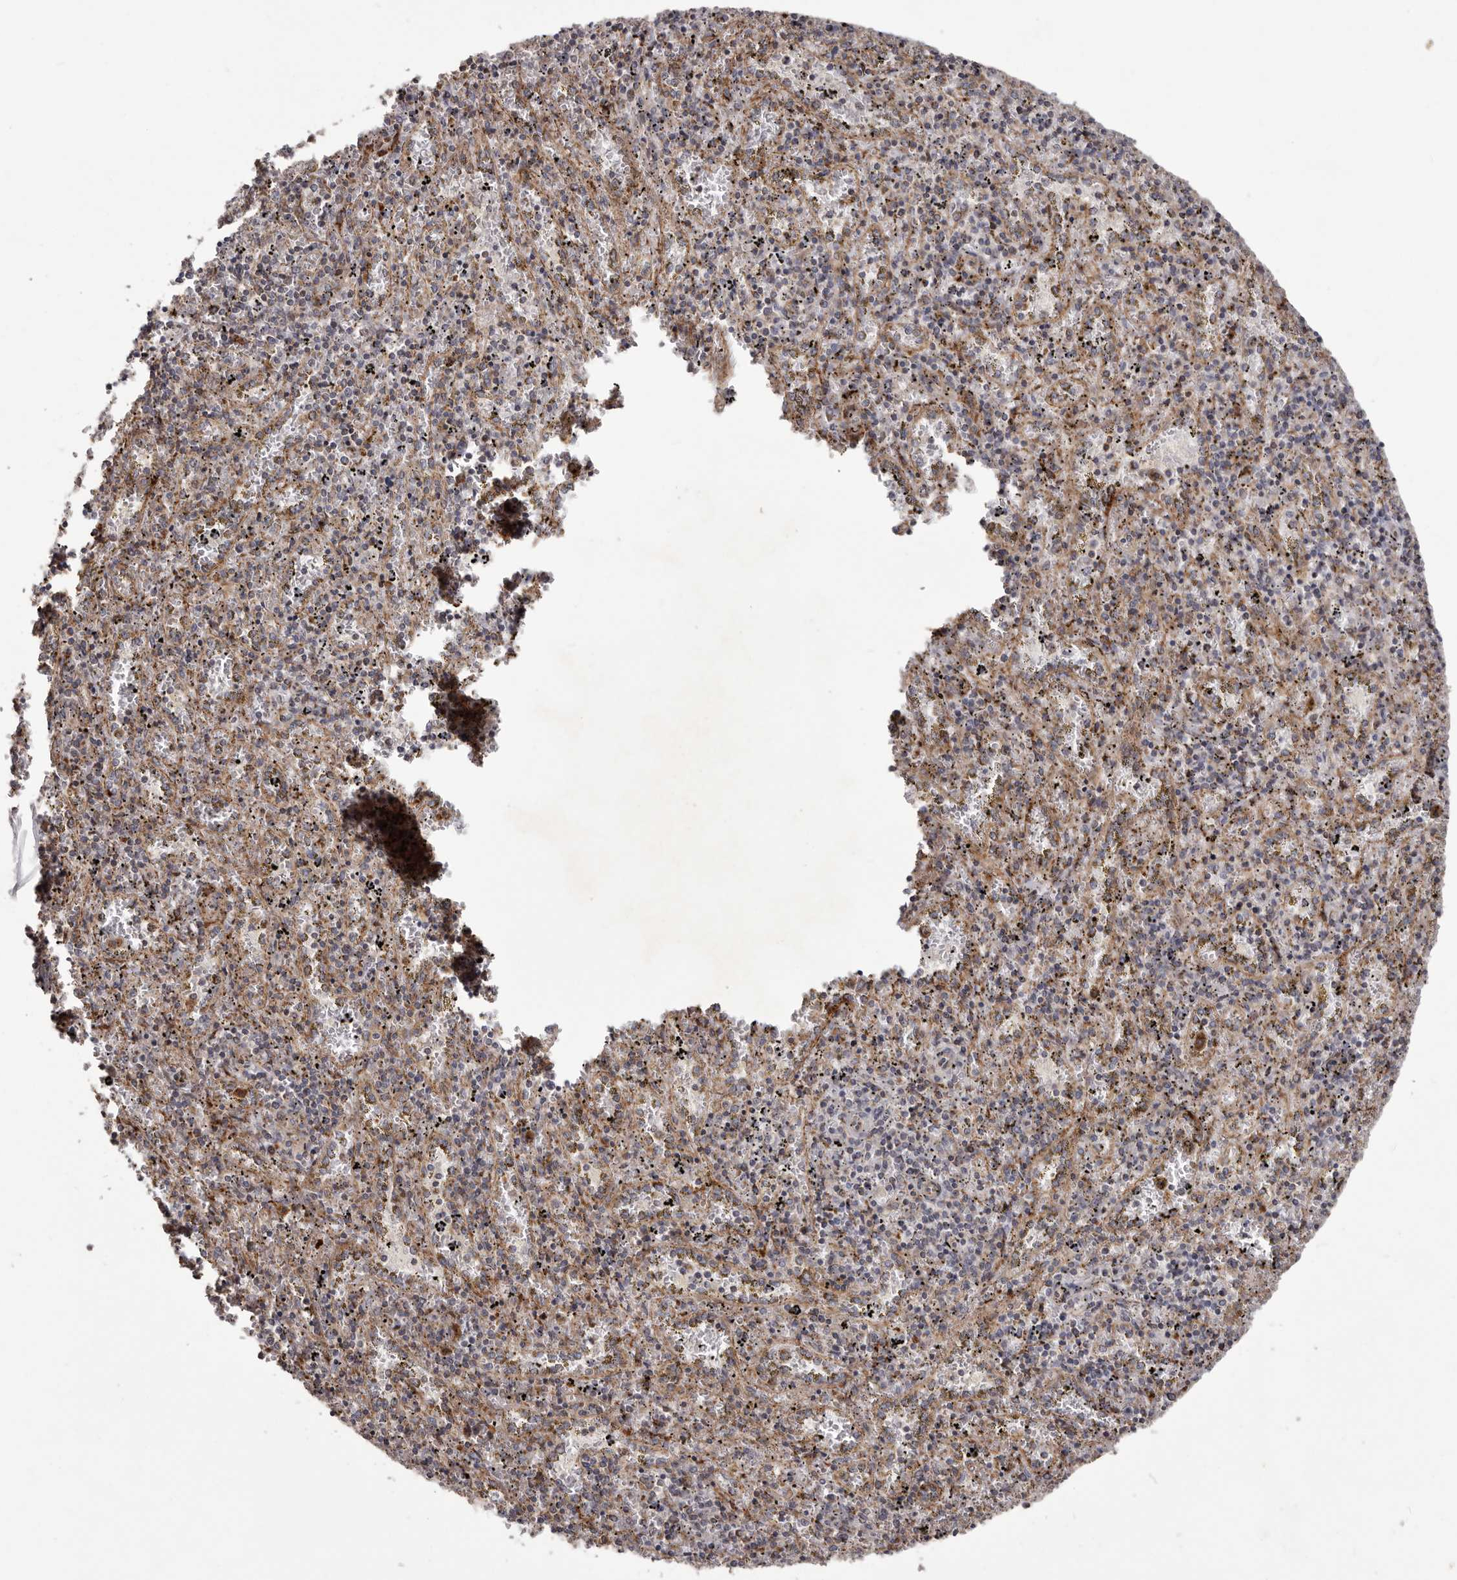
{"staining": {"intensity": "weak", "quantity": ">75%", "location": "cytoplasmic/membranous"}, "tissue": "spleen", "cell_type": "Cells in red pulp", "image_type": "normal", "snomed": [{"axis": "morphology", "description": "Normal tissue, NOS"}, {"axis": "topography", "description": "Spleen"}], "caption": "Protein expression analysis of benign spleen exhibits weak cytoplasmic/membranous positivity in about >75% of cells in red pulp.", "gene": "NUP43", "patient": {"sex": "male", "age": 11}}